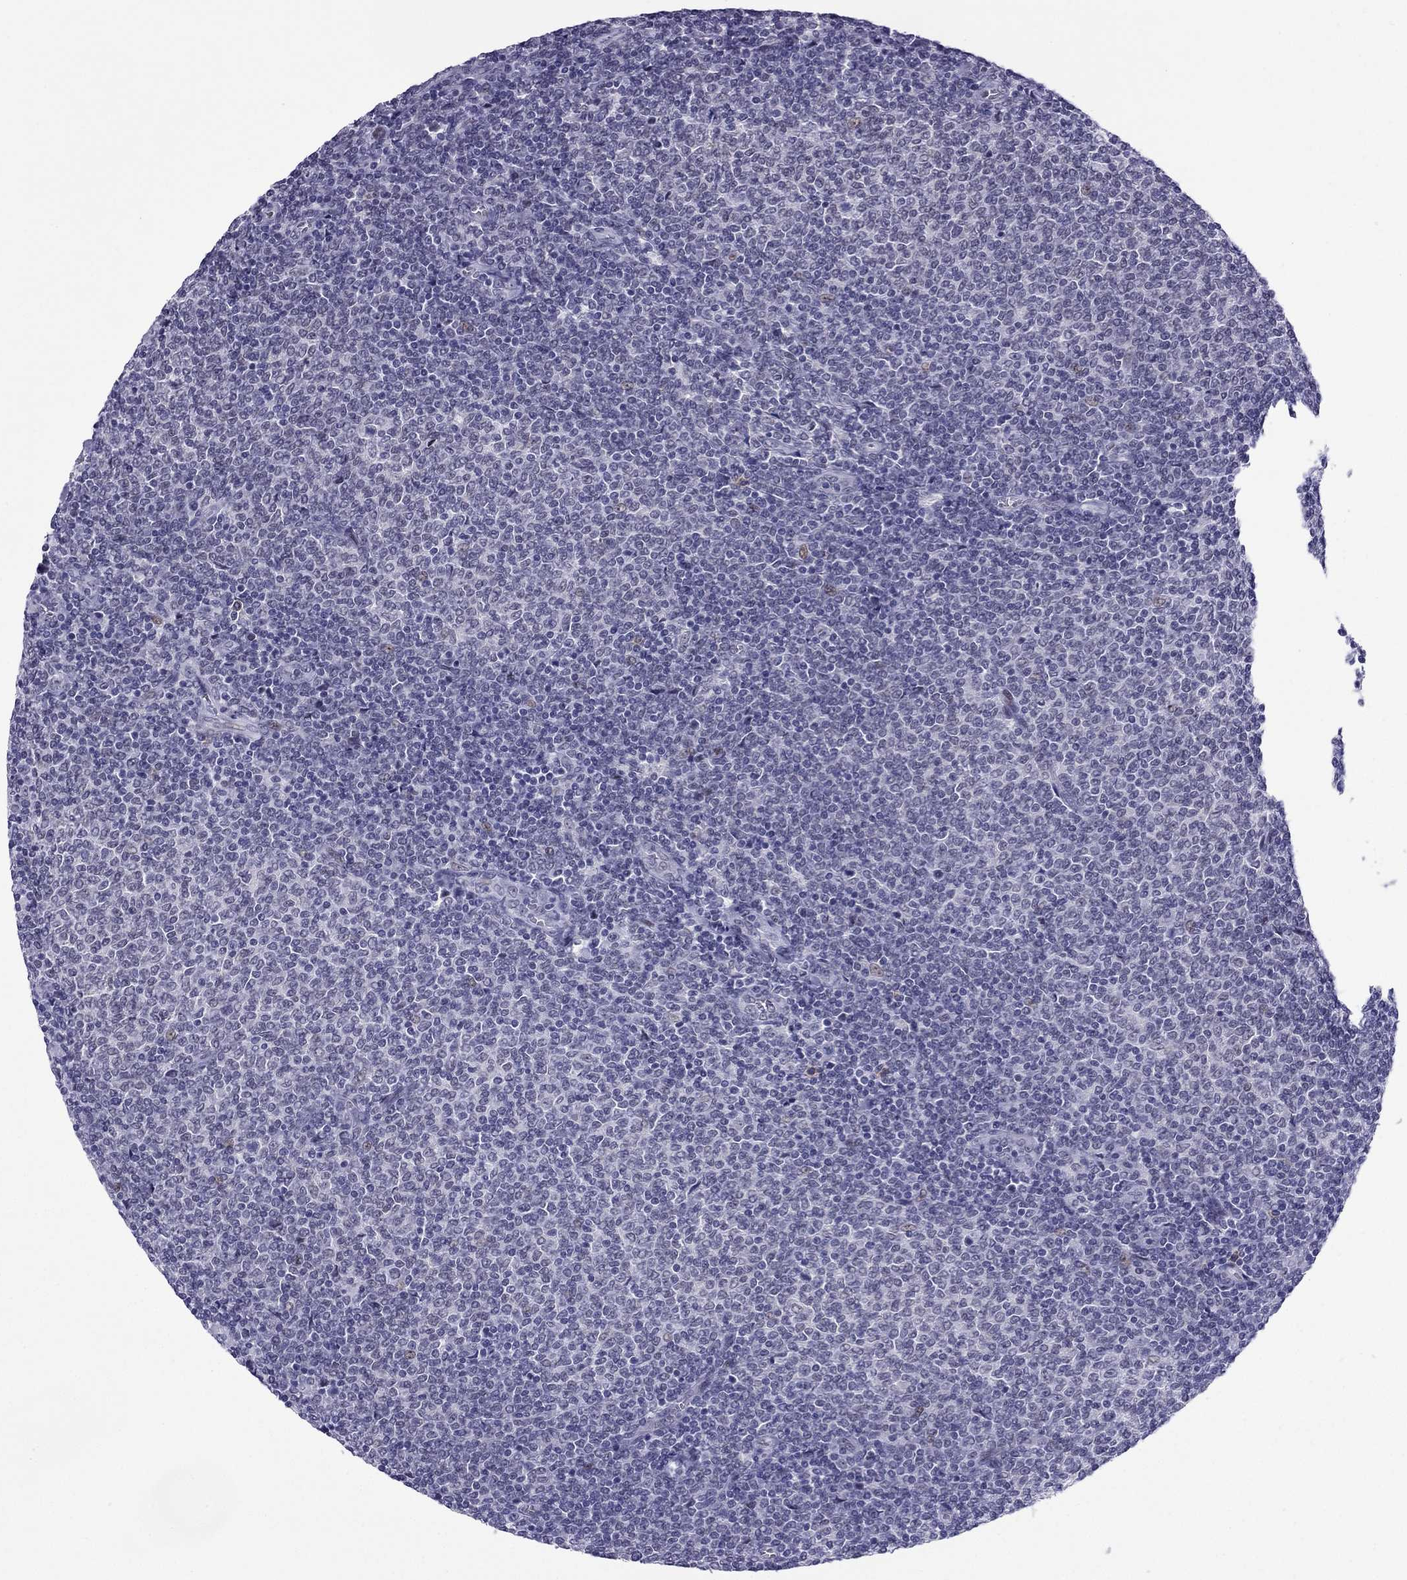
{"staining": {"intensity": "negative", "quantity": "none", "location": "none"}, "tissue": "lymphoma", "cell_type": "Tumor cells", "image_type": "cancer", "snomed": [{"axis": "morphology", "description": "Malignant lymphoma, non-Hodgkin's type, Low grade"}, {"axis": "topography", "description": "Lymph node"}], "caption": "IHC photomicrograph of neoplastic tissue: lymphoma stained with DAB exhibits no significant protein staining in tumor cells. (DAB (3,3'-diaminobenzidine) immunohistochemistry (IHC), high magnification).", "gene": "MYLK3", "patient": {"sex": "male", "age": 52}}